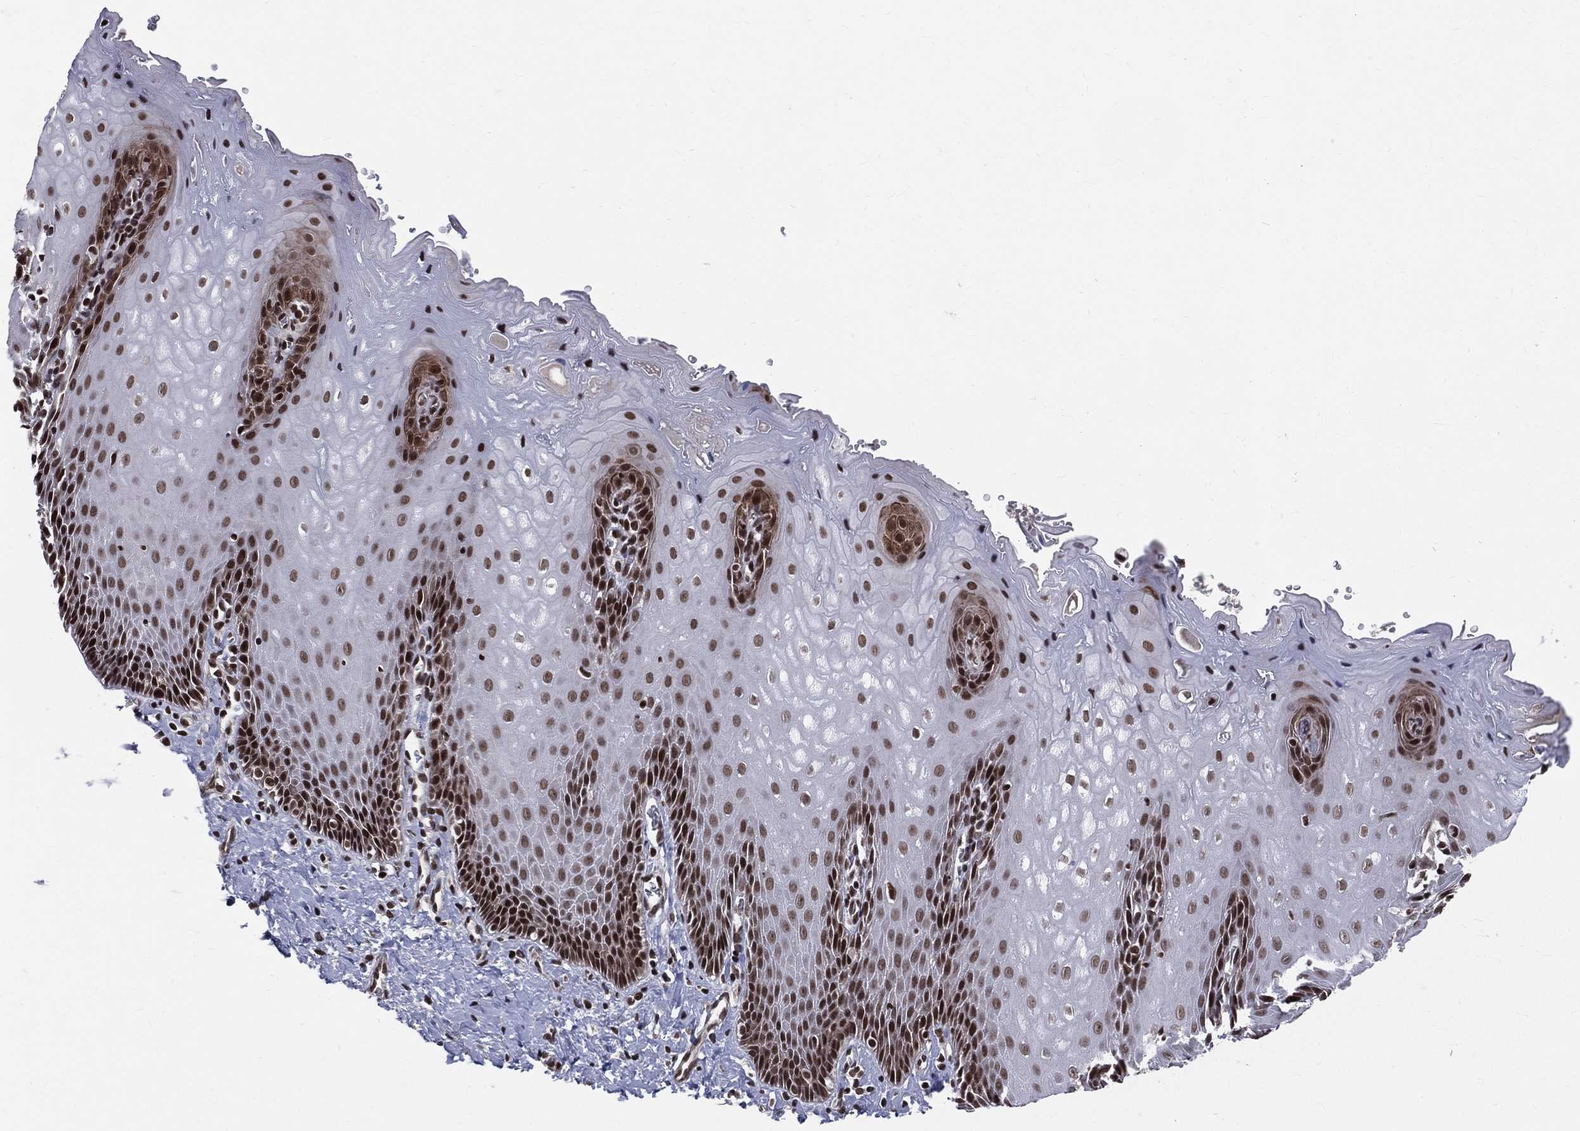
{"staining": {"intensity": "strong", "quantity": "25%-75%", "location": "nuclear"}, "tissue": "esophagus", "cell_type": "Squamous epithelial cells", "image_type": "normal", "snomed": [{"axis": "morphology", "description": "Normal tissue, NOS"}, {"axis": "topography", "description": "Esophagus"}], "caption": "Brown immunohistochemical staining in normal esophagus displays strong nuclear positivity in approximately 25%-75% of squamous epithelial cells.", "gene": "SMC3", "patient": {"sex": "male", "age": 64}}